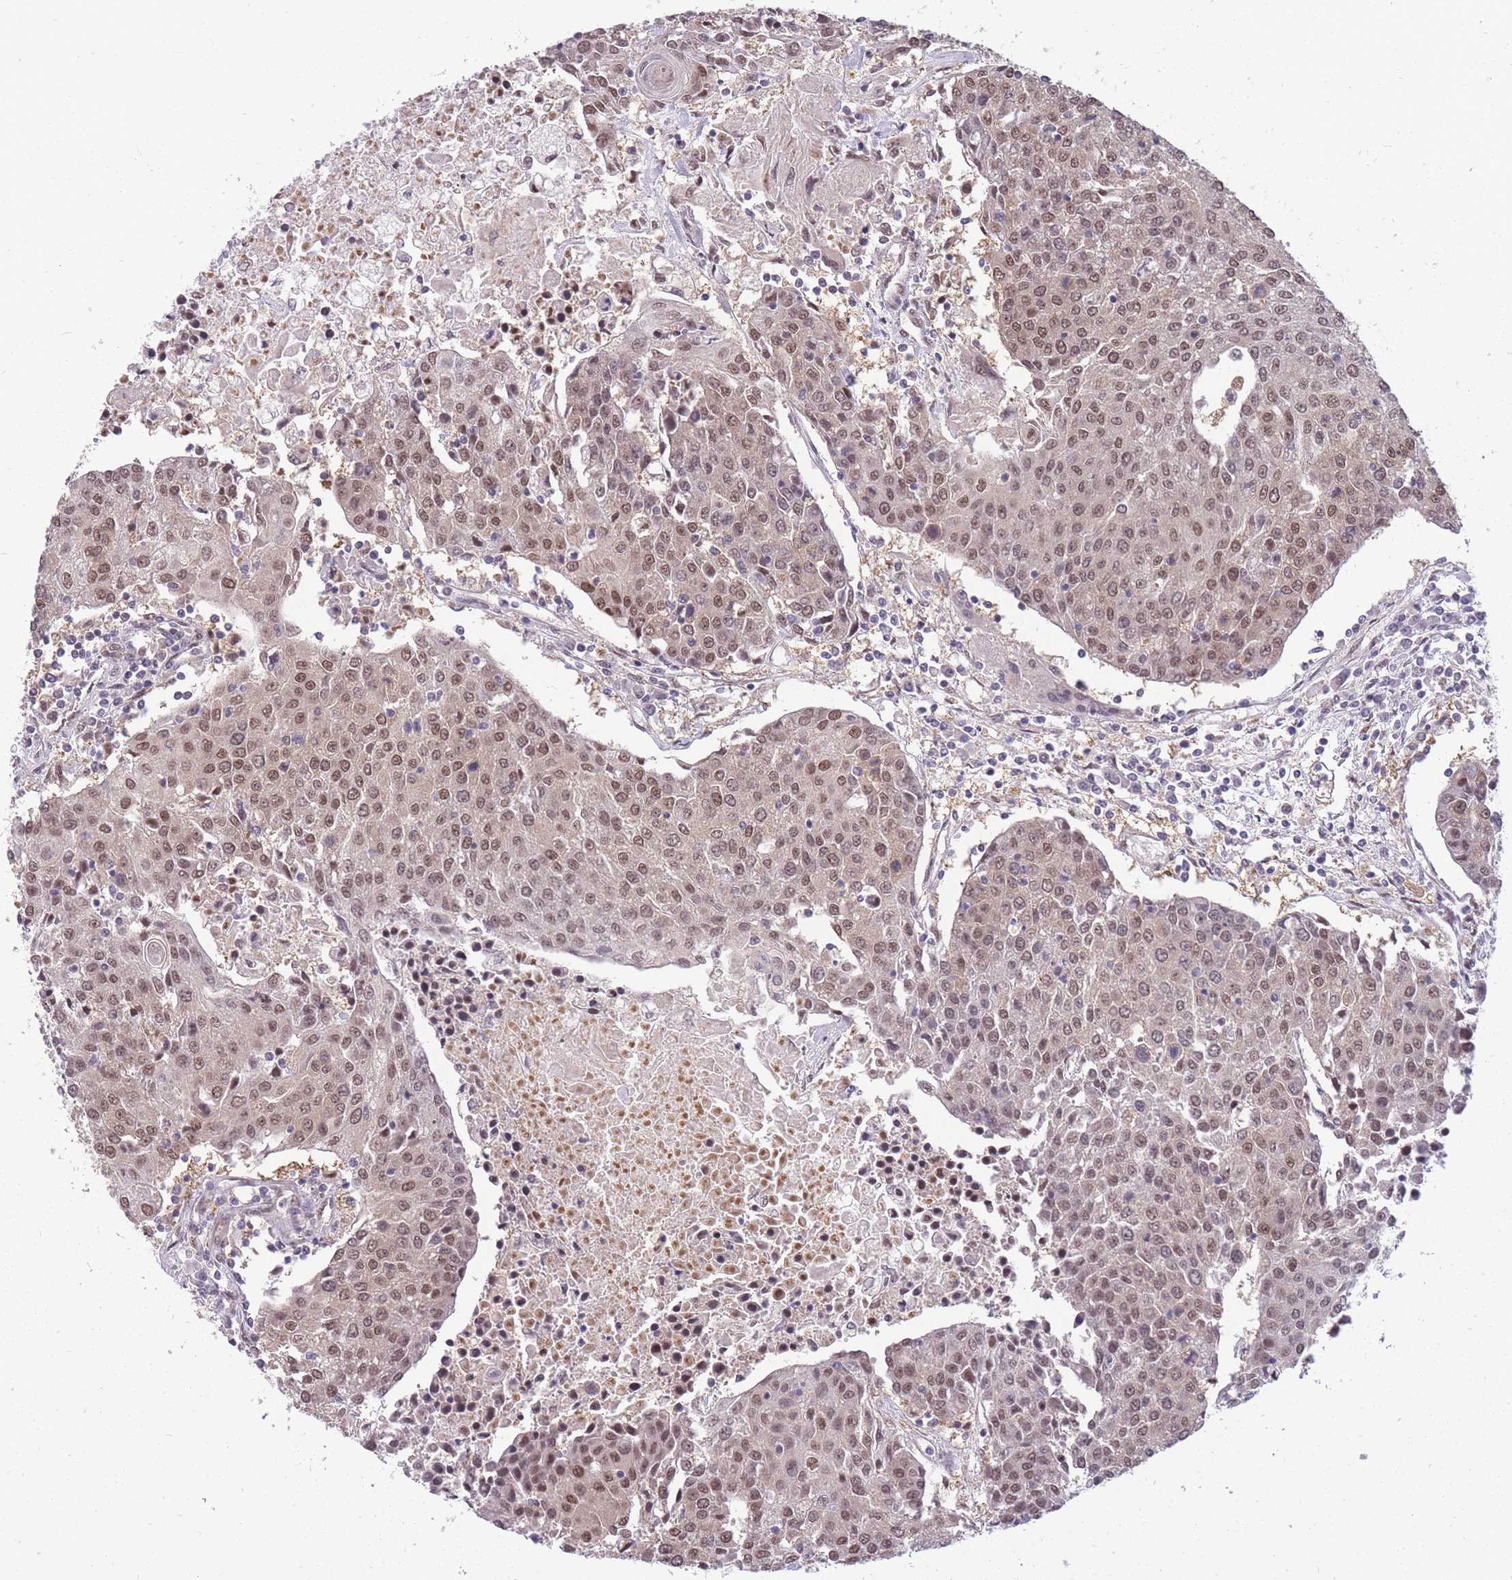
{"staining": {"intensity": "weak", "quantity": ">75%", "location": "nuclear"}, "tissue": "urothelial cancer", "cell_type": "Tumor cells", "image_type": "cancer", "snomed": [{"axis": "morphology", "description": "Urothelial carcinoma, High grade"}, {"axis": "topography", "description": "Urinary bladder"}], "caption": "A high-resolution photomicrograph shows immunohistochemistry (IHC) staining of urothelial cancer, which reveals weak nuclear expression in about >75% of tumor cells.", "gene": "CDIP1", "patient": {"sex": "female", "age": 85}}